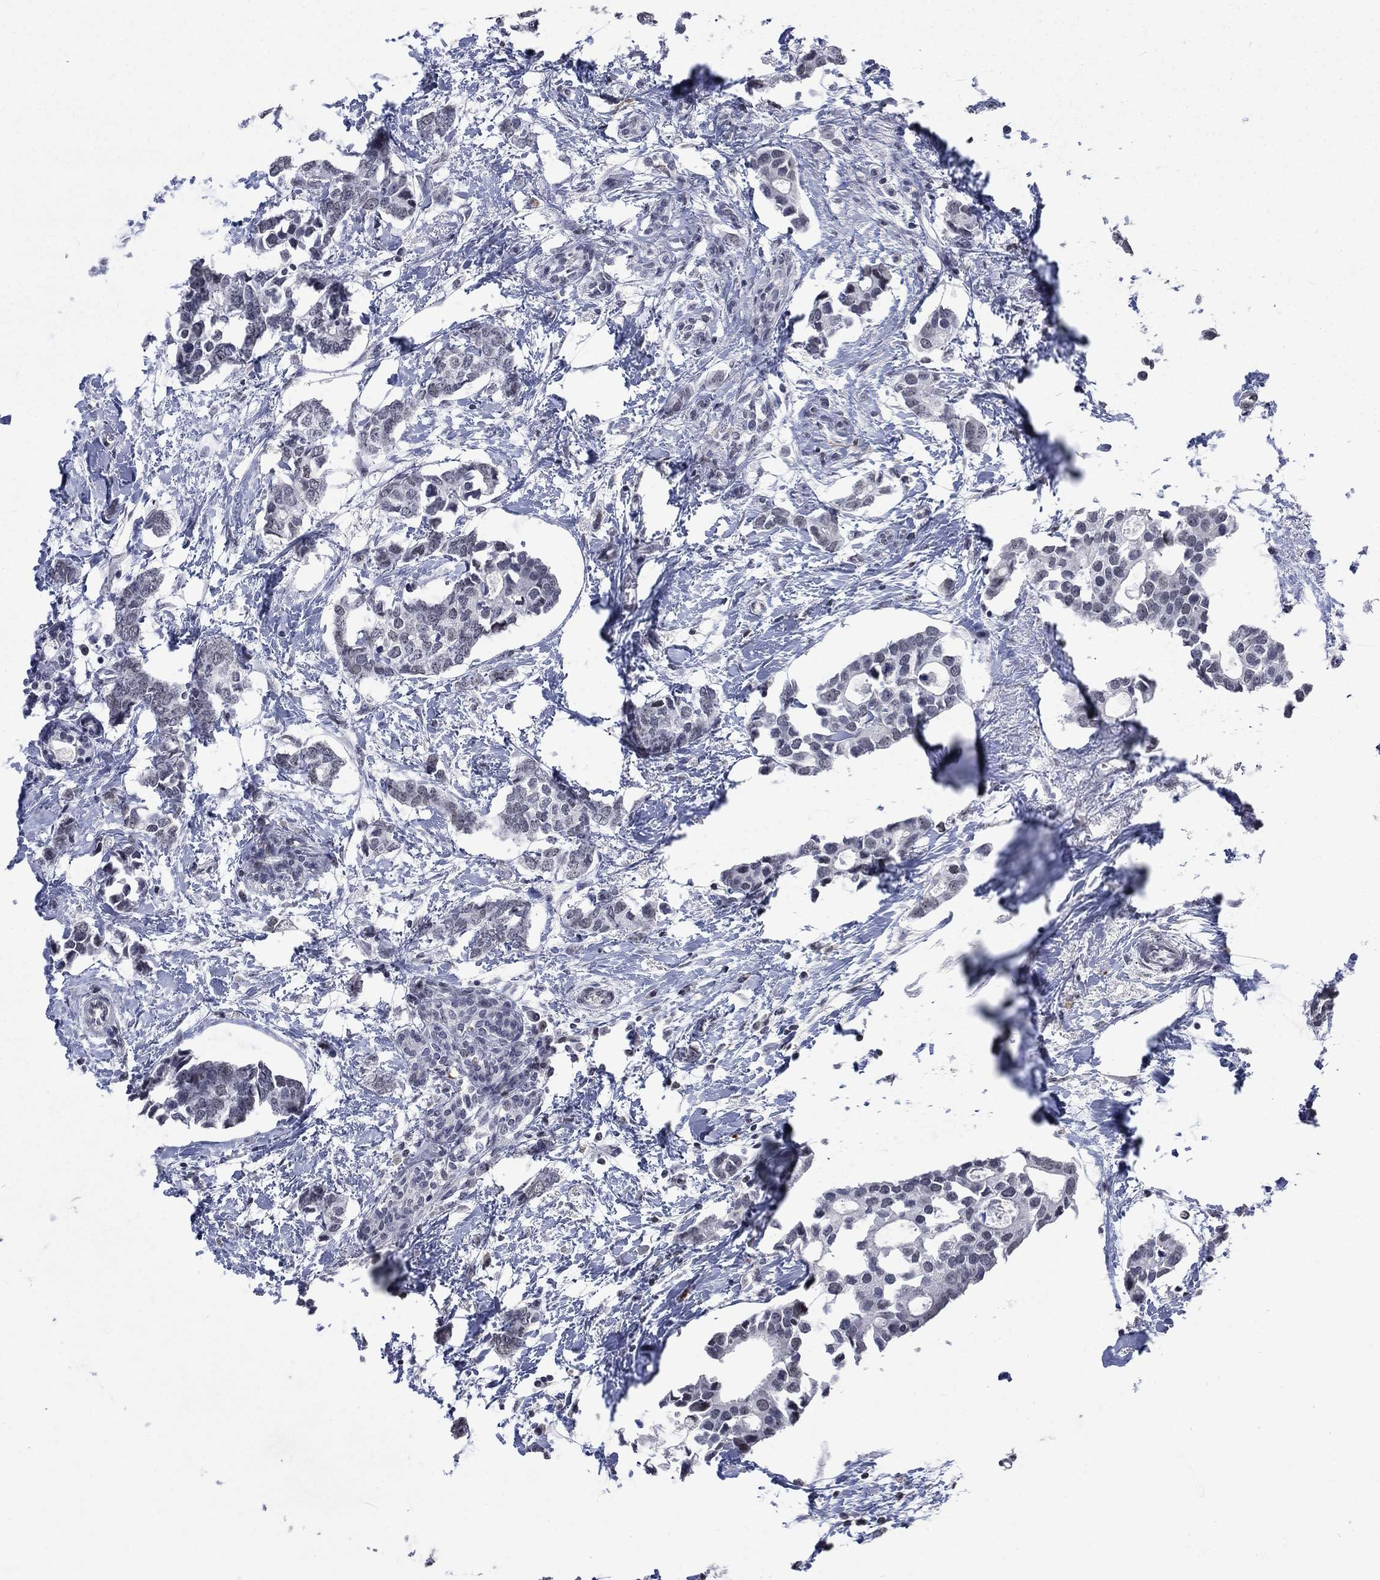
{"staining": {"intensity": "negative", "quantity": "none", "location": "none"}, "tissue": "breast cancer", "cell_type": "Tumor cells", "image_type": "cancer", "snomed": [{"axis": "morphology", "description": "Duct carcinoma"}, {"axis": "topography", "description": "Breast"}], "caption": "An image of breast intraductal carcinoma stained for a protein shows no brown staining in tumor cells.", "gene": "HCFC1", "patient": {"sex": "female", "age": 83}}